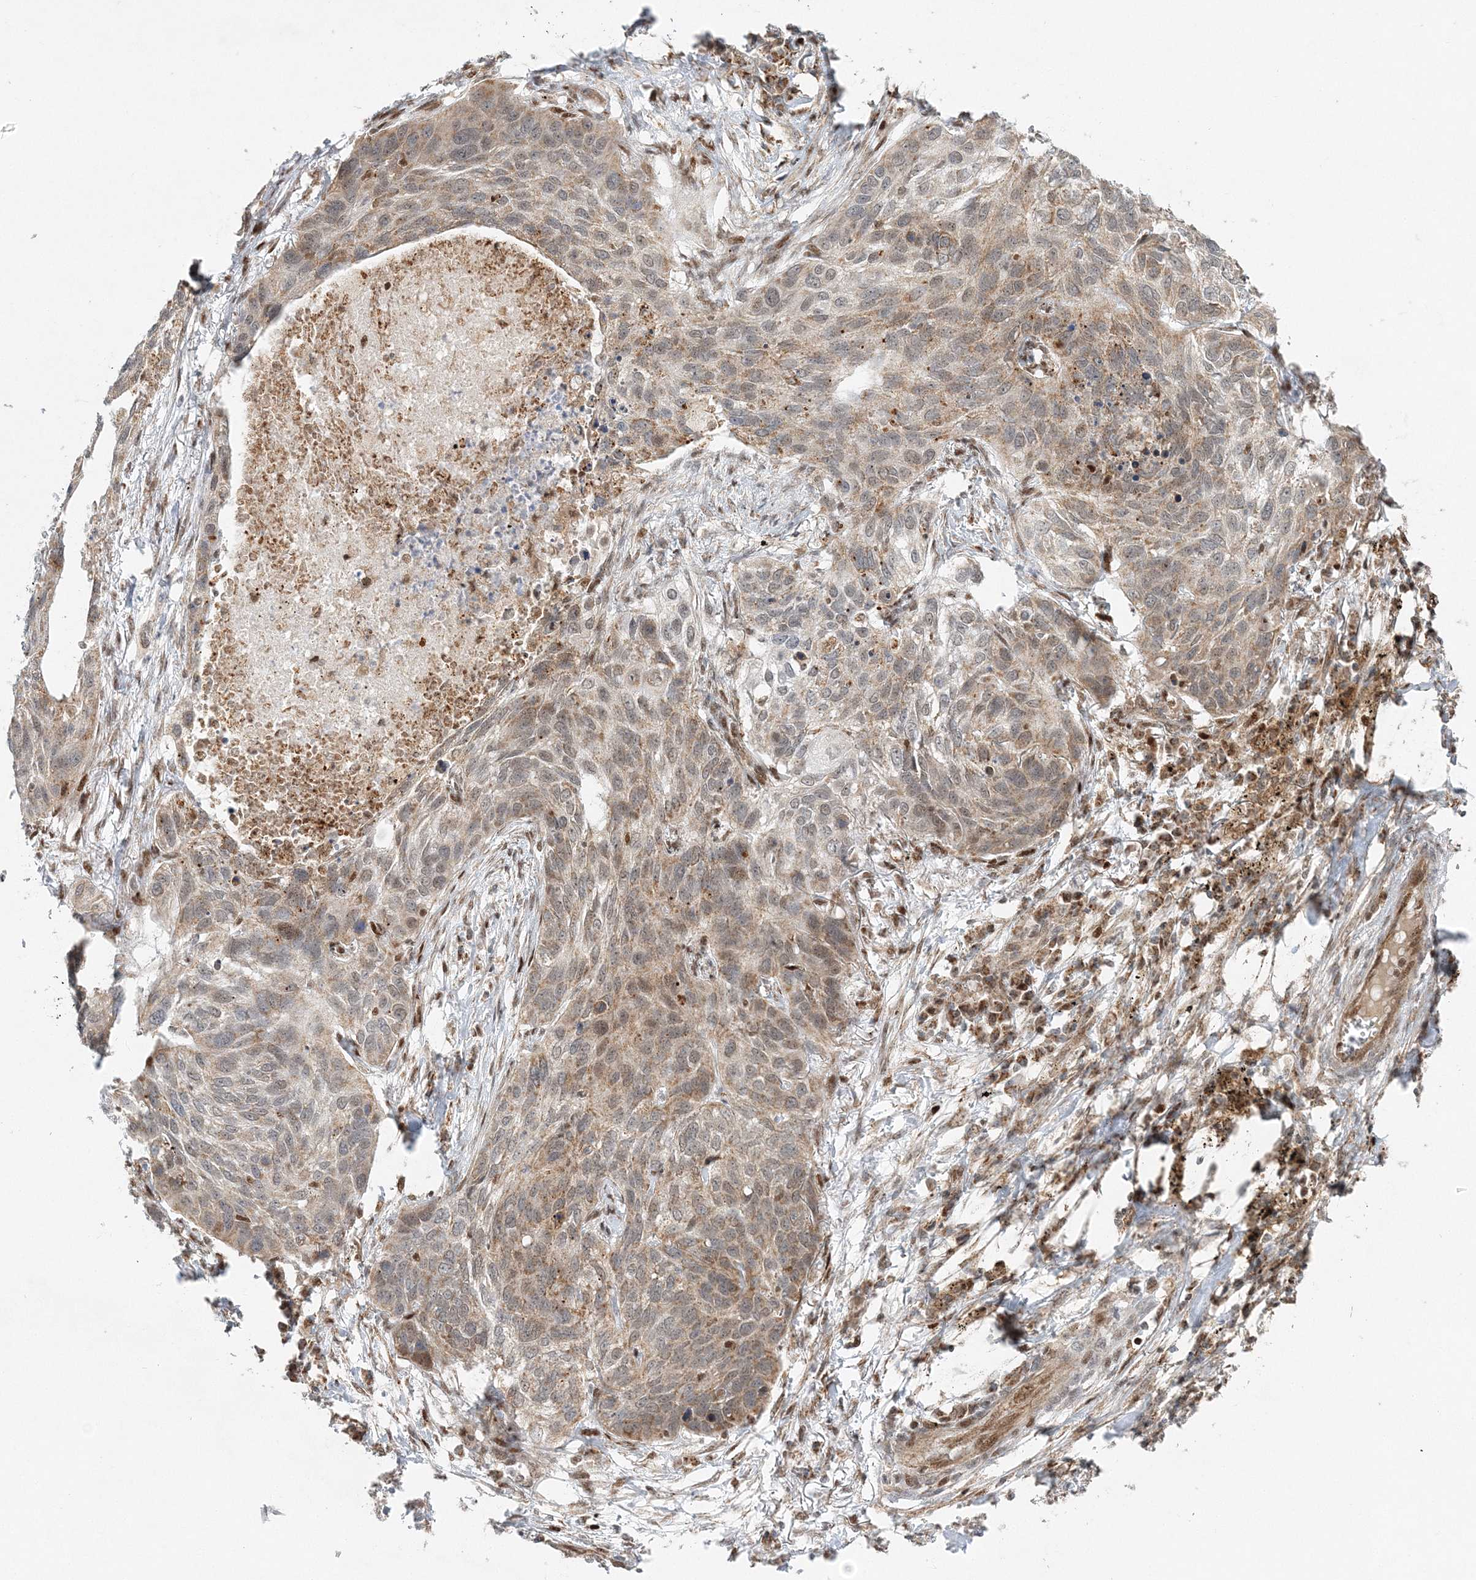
{"staining": {"intensity": "weak", "quantity": "25%-75%", "location": "cytoplasmic/membranous"}, "tissue": "lung cancer", "cell_type": "Tumor cells", "image_type": "cancer", "snomed": [{"axis": "morphology", "description": "Squamous cell carcinoma, NOS"}, {"axis": "topography", "description": "Lung"}], "caption": "About 25%-75% of tumor cells in lung squamous cell carcinoma reveal weak cytoplasmic/membranous protein expression as visualized by brown immunohistochemical staining.", "gene": "RAB11FIP2", "patient": {"sex": "female", "age": 63}}